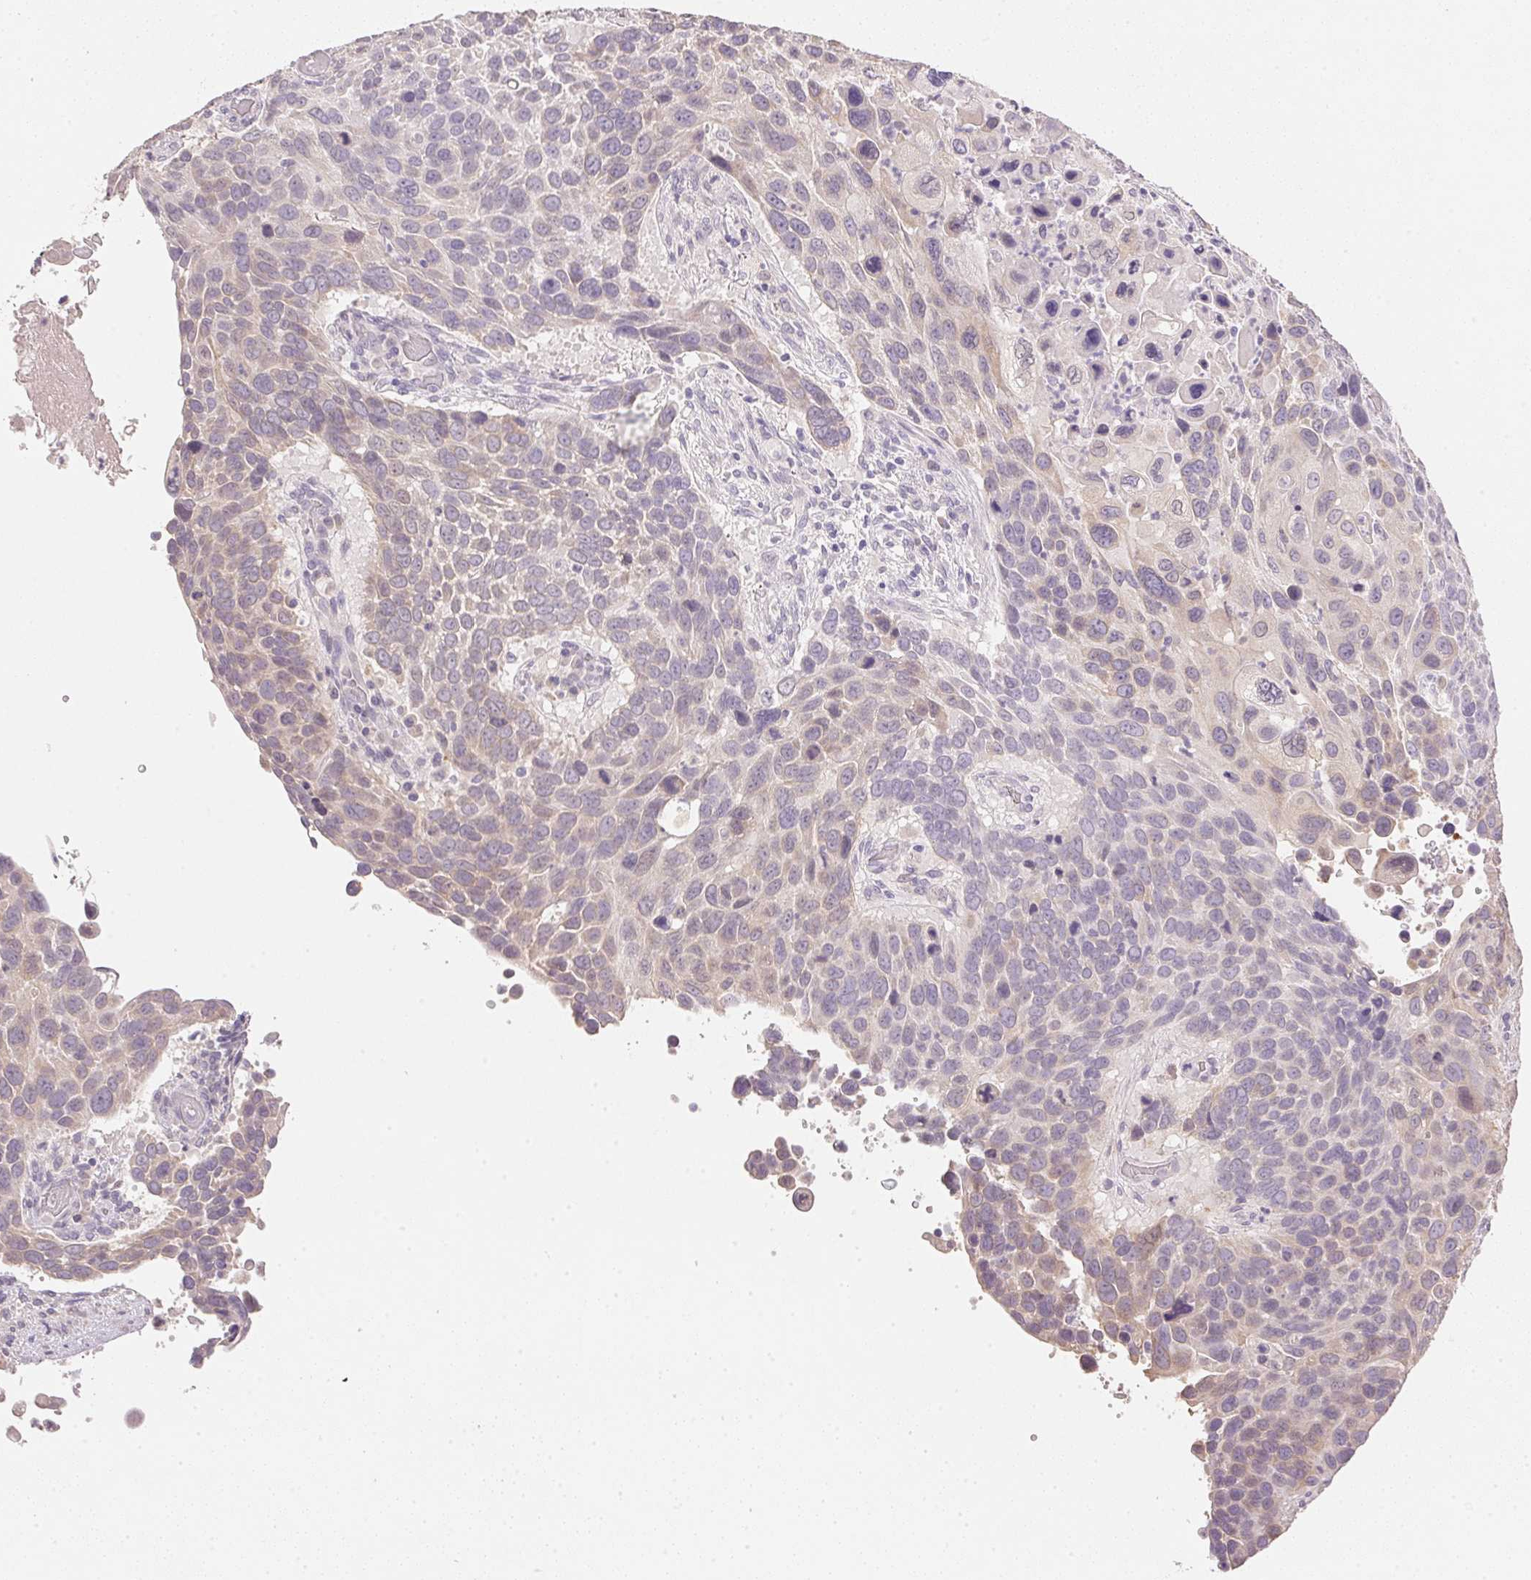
{"staining": {"intensity": "weak", "quantity": "<25%", "location": "cytoplasmic/membranous"}, "tissue": "lung cancer", "cell_type": "Tumor cells", "image_type": "cancer", "snomed": [{"axis": "morphology", "description": "Squamous cell carcinoma, NOS"}, {"axis": "topography", "description": "Lung"}], "caption": "Tumor cells show no significant protein positivity in lung squamous cell carcinoma.", "gene": "DHCR24", "patient": {"sex": "male", "age": 68}}